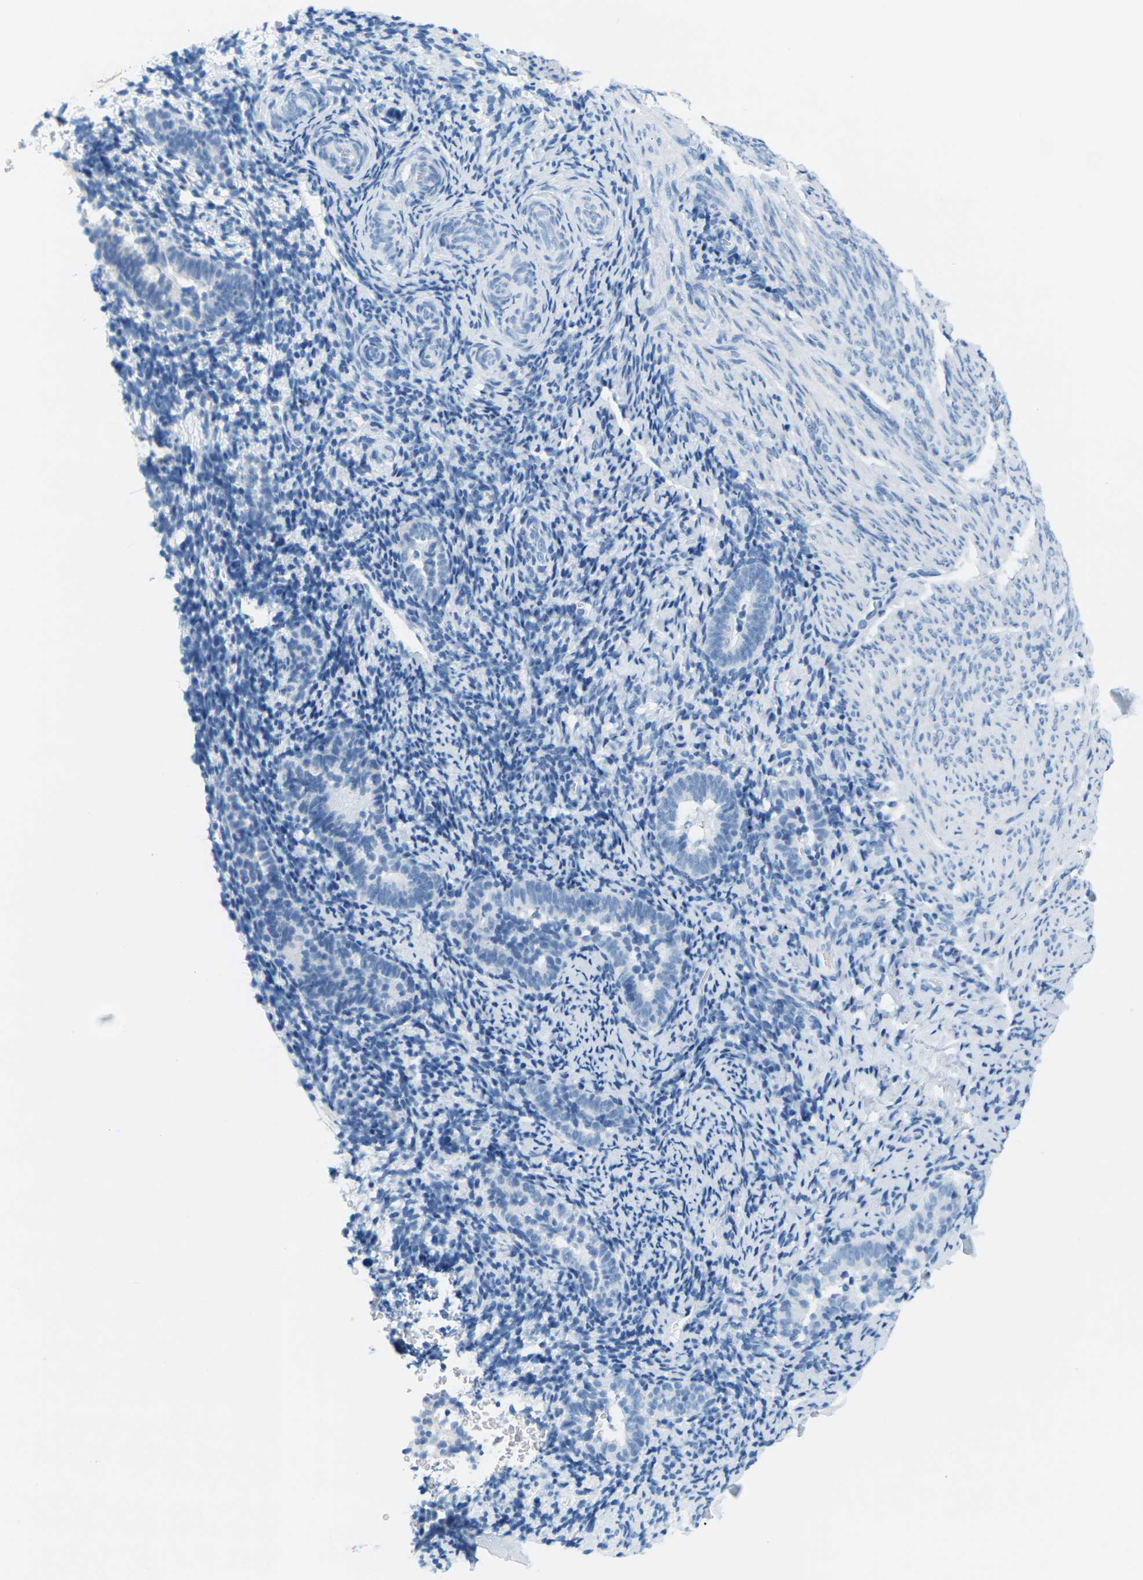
{"staining": {"intensity": "negative", "quantity": "none", "location": "none"}, "tissue": "endometrium", "cell_type": "Cells in endometrial stroma", "image_type": "normal", "snomed": [{"axis": "morphology", "description": "Normal tissue, NOS"}, {"axis": "topography", "description": "Endometrium"}], "caption": "DAB (3,3'-diaminobenzidine) immunohistochemical staining of unremarkable human endometrium displays no significant staining in cells in endometrial stroma. (Stains: DAB (3,3'-diaminobenzidine) IHC with hematoxylin counter stain, Microscopy: brightfield microscopy at high magnification).", "gene": "SLC12A1", "patient": {"sex": "female", "age": 51}}